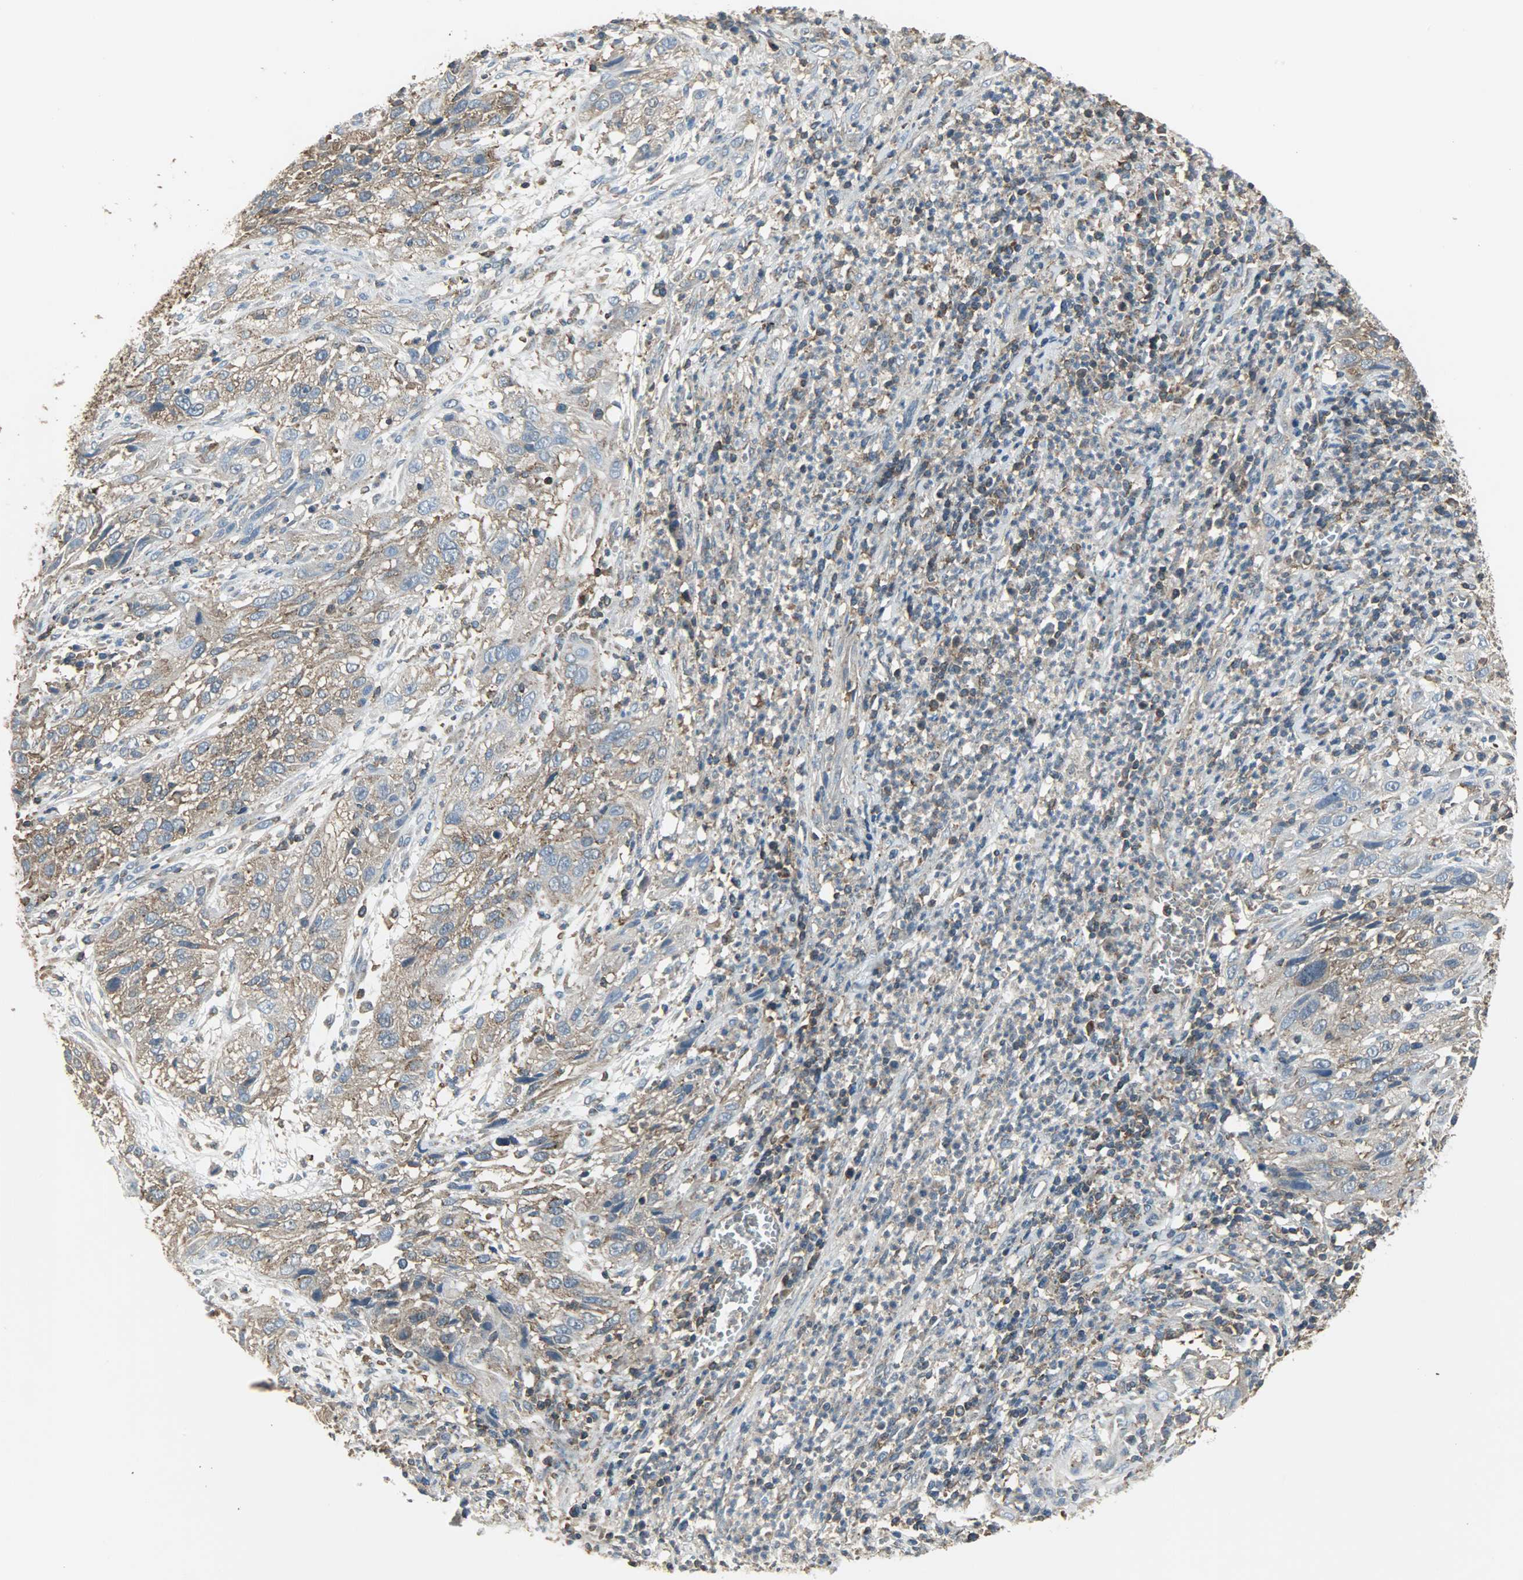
{"staining": {"intensity": "moderate", "quantity": ">75%", "location": "cytoplasmic/membranous"}, "tissue": "cervical cancer", "cell_type": "Tumor cells", "image_type": "cancer", "snomed": [{"axis": "morphology", "description": "Squamous cell carcinoma, NOS"}, {"axis": "topography", "description": "Cervix"}], "caption": "About >75% of tumor cells in cervical squamous cell carcinoma reveal moderate cytoplasmic/membranous protein staining as visualized by brown immunohistochemical staining.", "gene": "DNAJA4", "patient": {"sex": "female", "age": 32}}